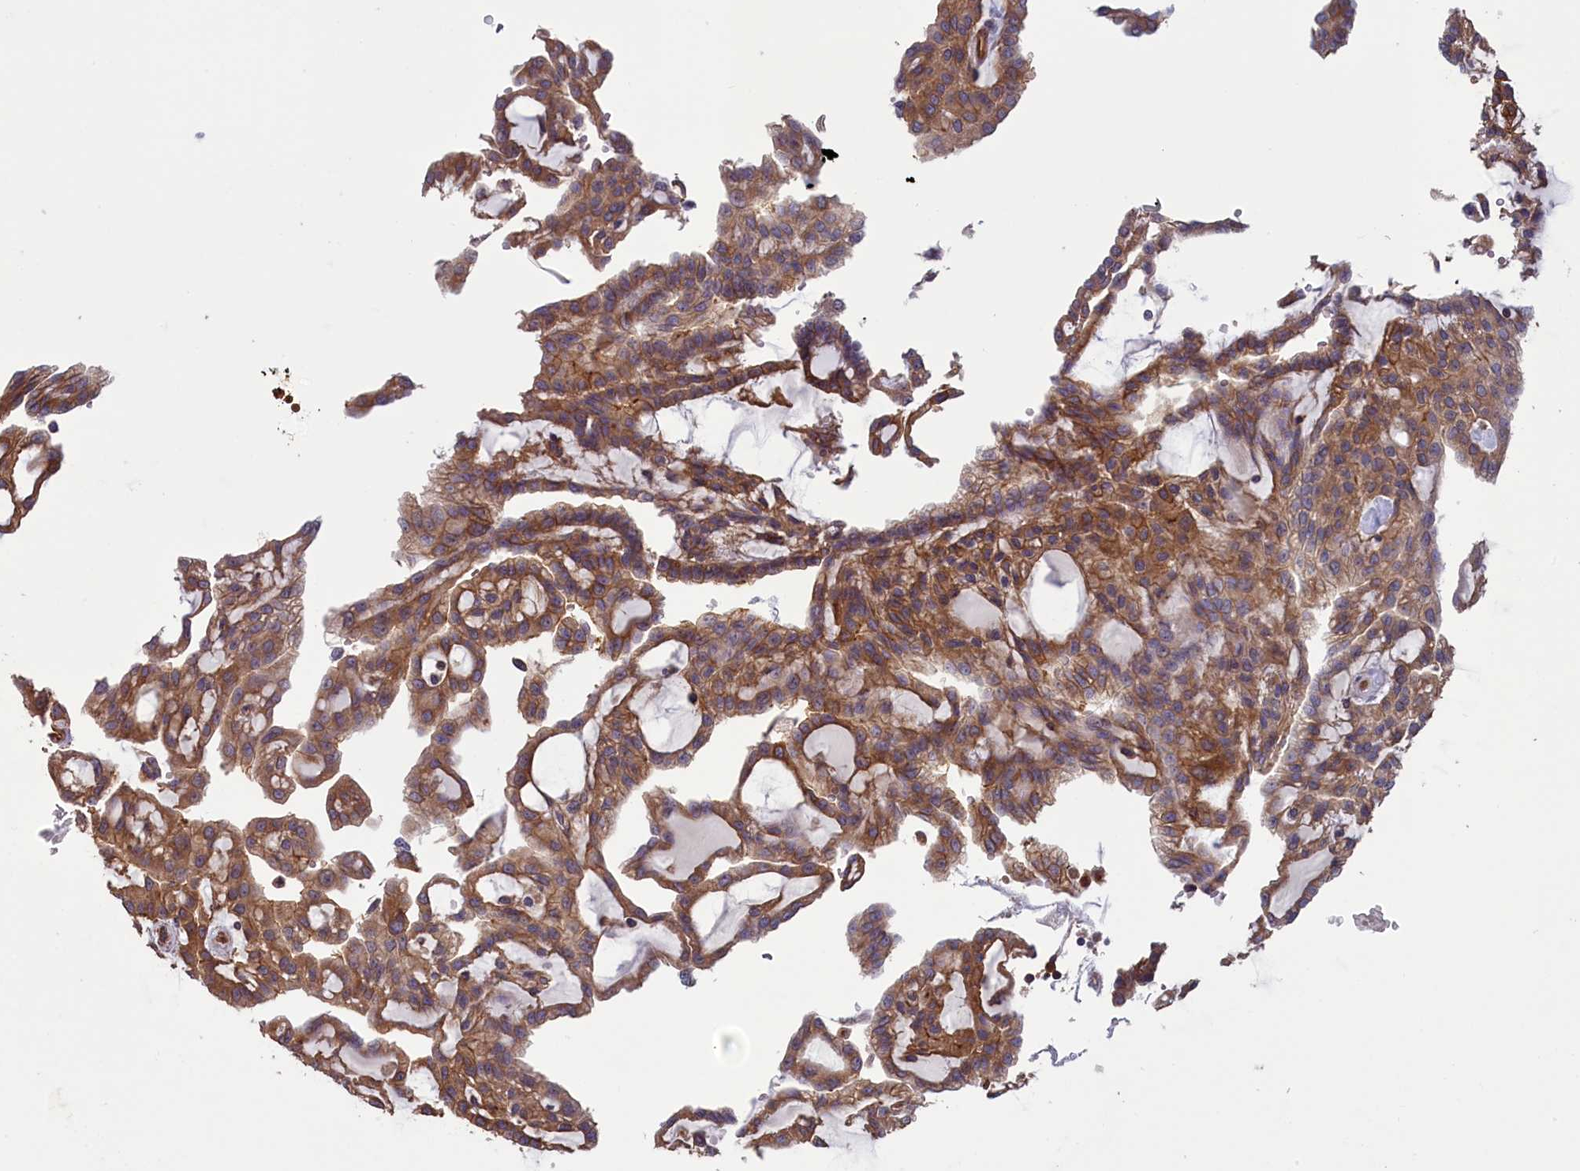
{"staining": {"intensity": "moderate", "quantity": ">75%", "location": "cytoplasmic/membranous"}, "tissue": "renal cancer", "cell_type": "Tumor cells", "image_type": "cancer", "snomed": [{"axis": "morphology", "description": "Adenocarcinoma, NOS"}, {"axis": "topography", "description": "Kidney"}], "caption": "Immunohistochemical staining of human renal cancer (adenocarcinoma) exhibits moderate cytoplasmic/membranous protein expression in approximately >75% of tumor cells.", "gene": "DAPK3", "patient": {"sex": "male", "age": 63}}